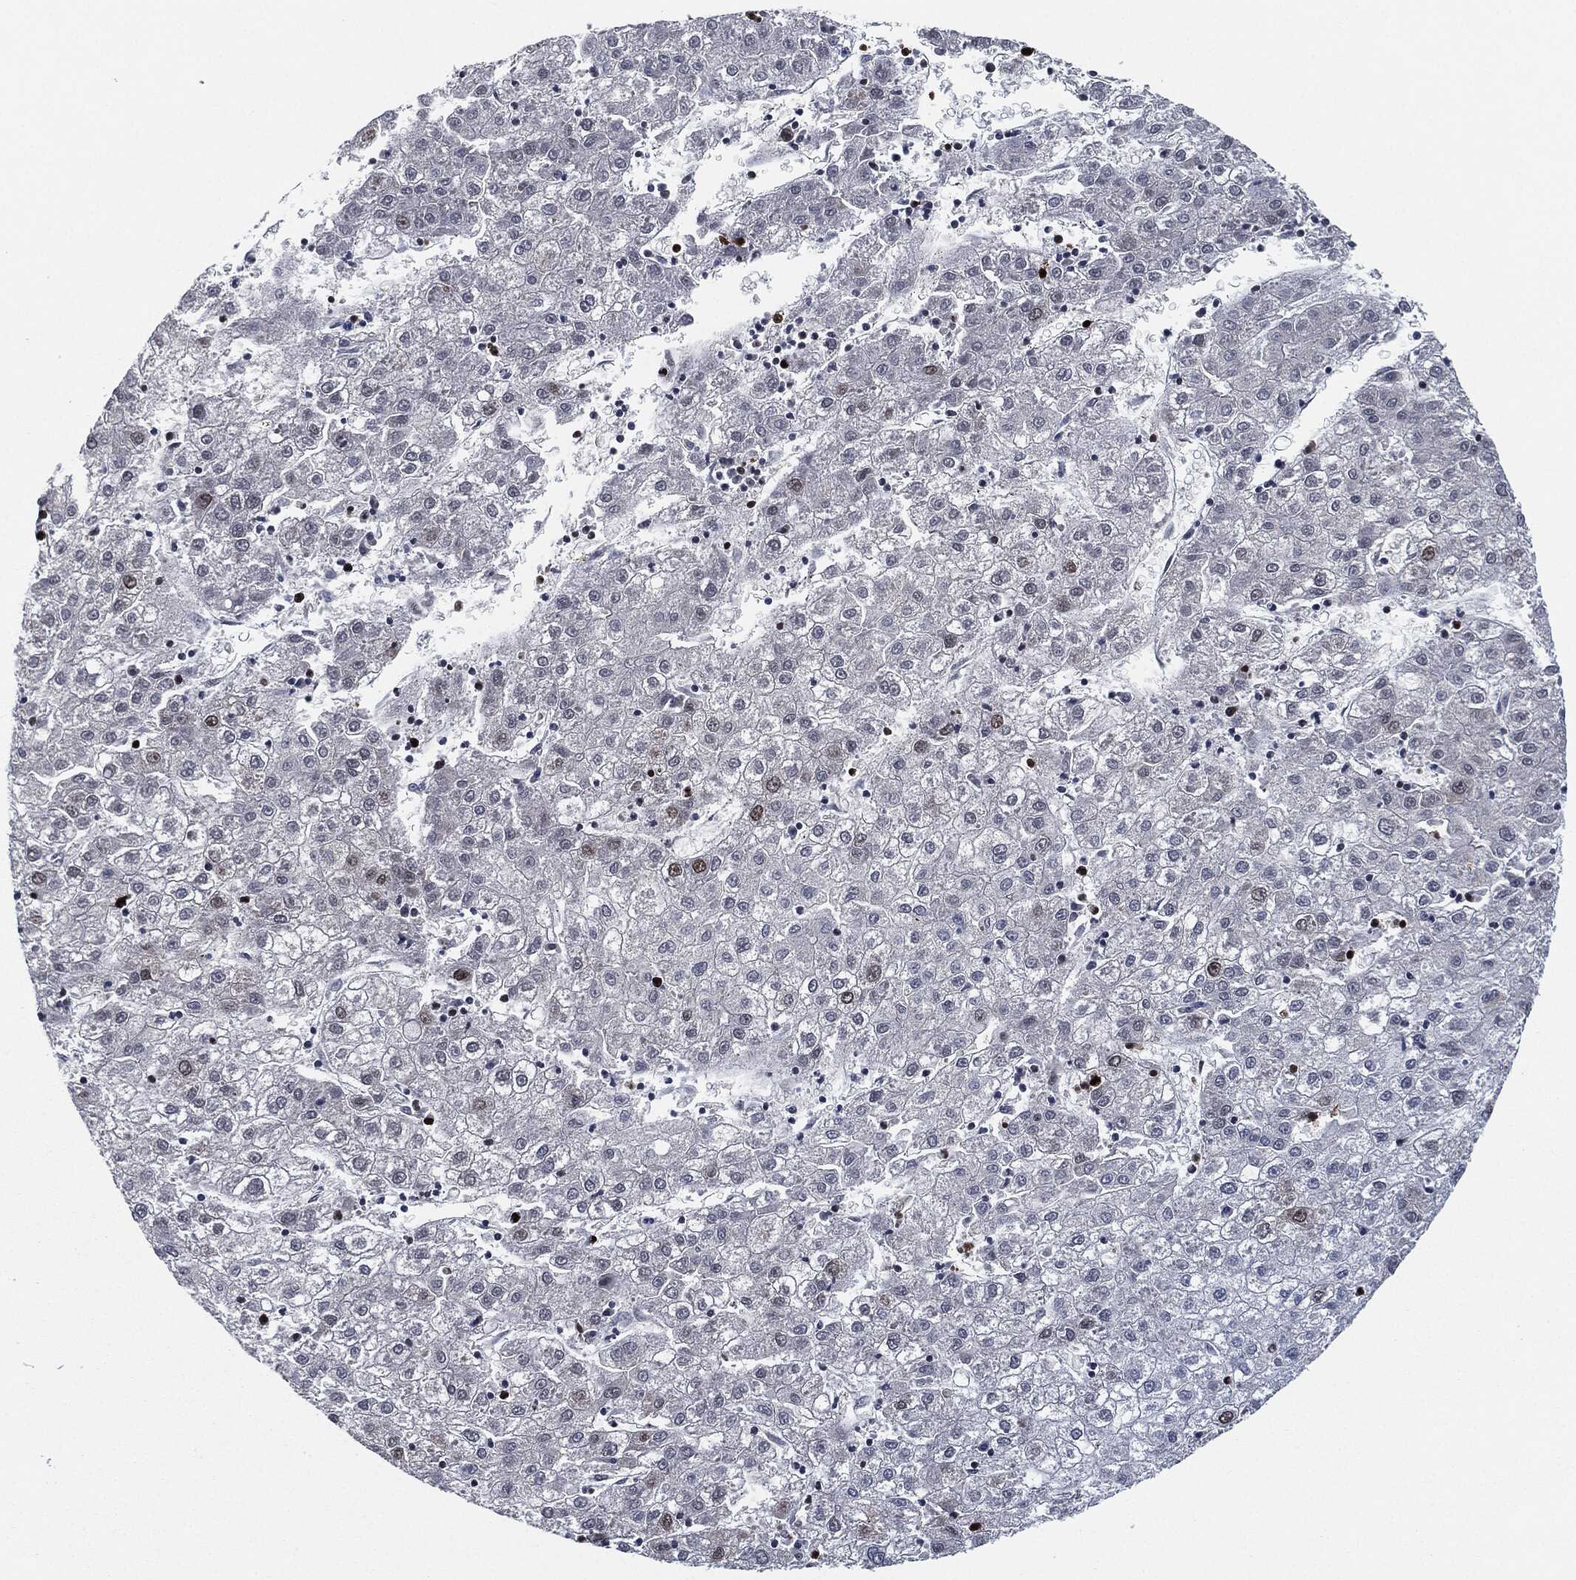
{"staining": {"intensity": "moderate", "quantity": "<25%", "location": "nuclear"}, "tissue": "liver cancer", "cell_type": "Tumor cells", "image_type": "cancer", "snomed": [{"axis": "morphology", "description": "Carcinoma, Hepatocellular, NOS"}, {"axis": "topography", "description": "Liver"}], "caption": "Moderate nuclear protein staining is appreciated in approximately <25% of tumor cells in liver hepatocellular carcinoma. The staining was performed using DAB, with brown indicating positive protein expression. Nuclei are stained blue with hematoxylin.", "gene": "PCNA", "patient": {"sex": "male", "age": 72}}